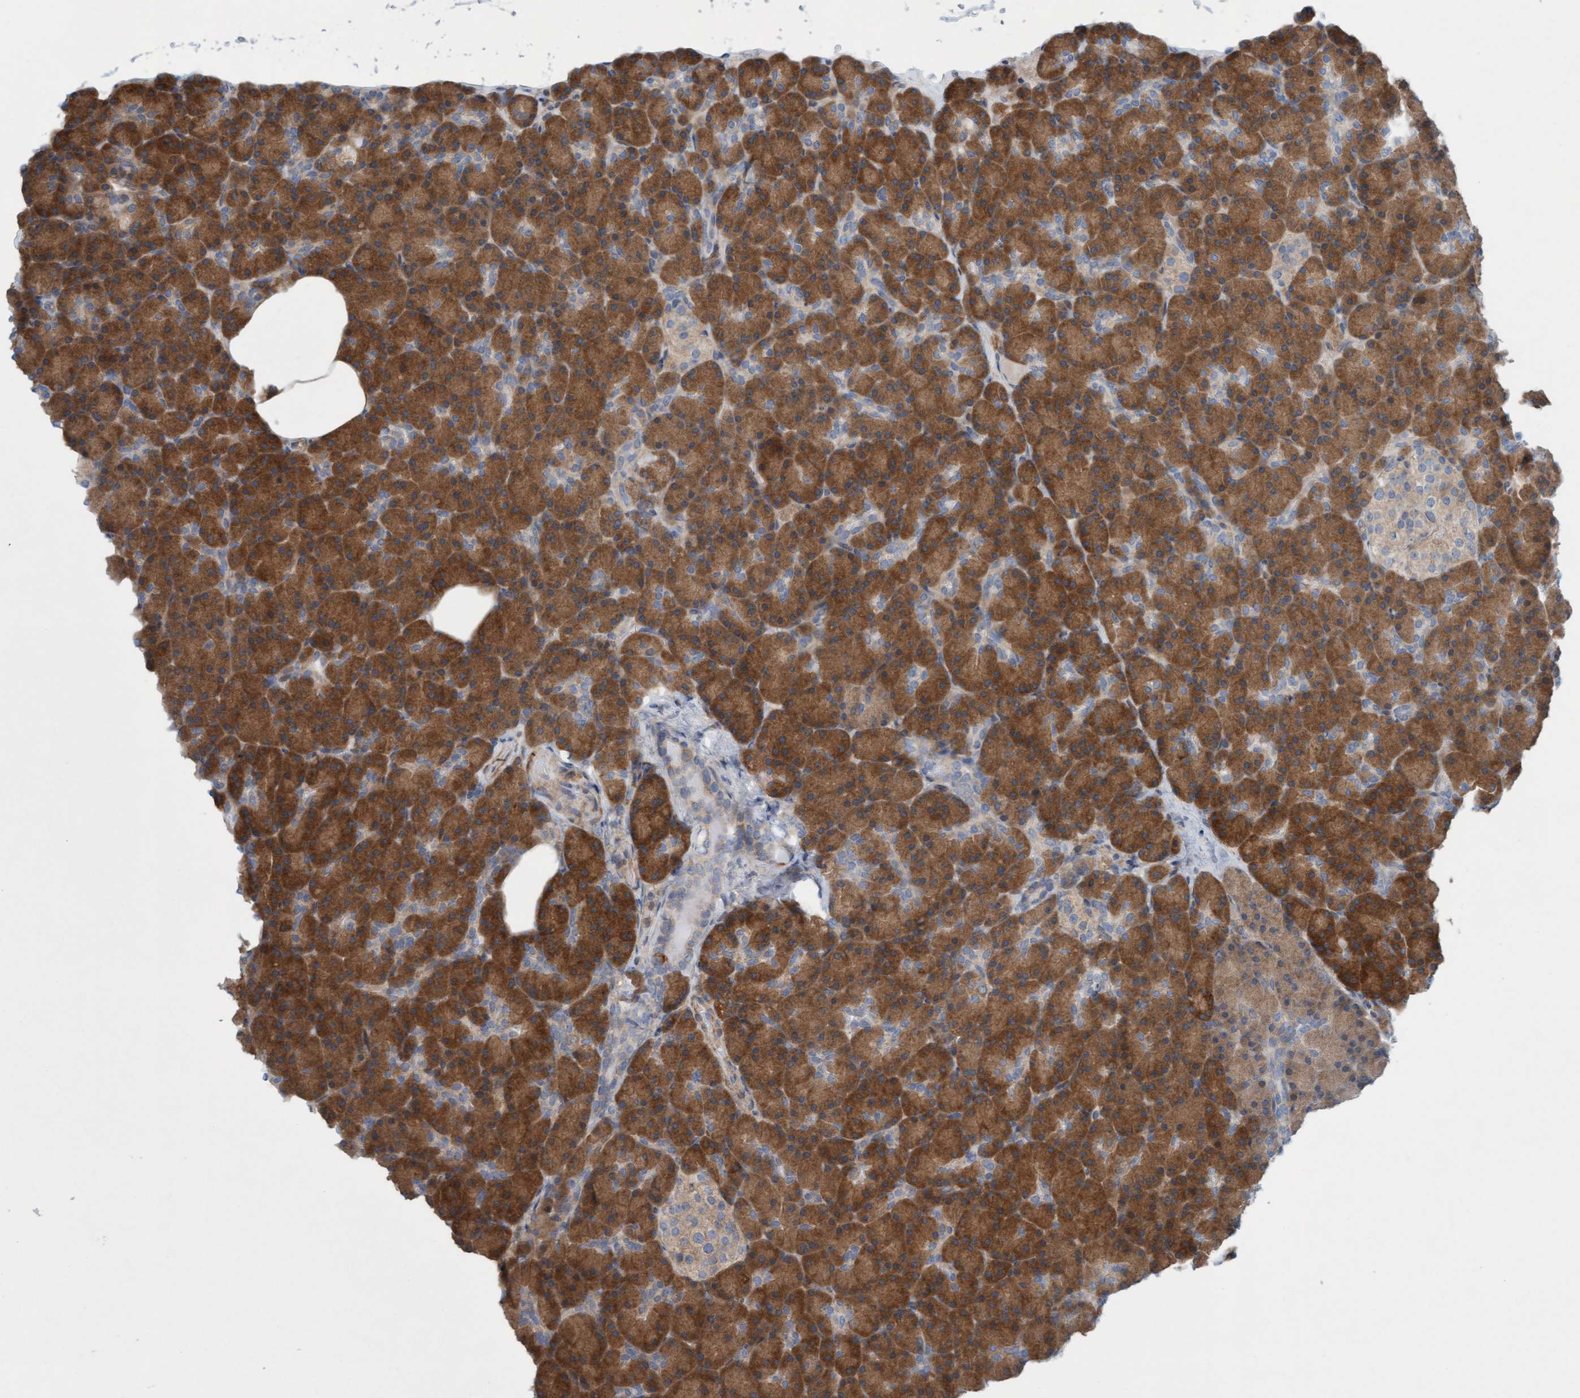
{"staining": {"intensity": "strong", "quantity": ">75%", "location": "cytoplasmic/membranous"}, "tissue": "pancreas", "cell_type": "Exocrine glandular cells", "image_type": "normal", "snomed": [{"axis": "morphology", "description": "Normal tissue, NOS"}, {"axis": "topography", "description": "Pancreas"}], "caption": "Pancreas stained with DAB immunohistochemistry (IHC) demonstrates high levels of strong cytoplasmic/membranous expression in approximately >75% of exocrine glandular cells.", "gene": "KLHL25", "patient": {"sex": "female", "age": 43}}